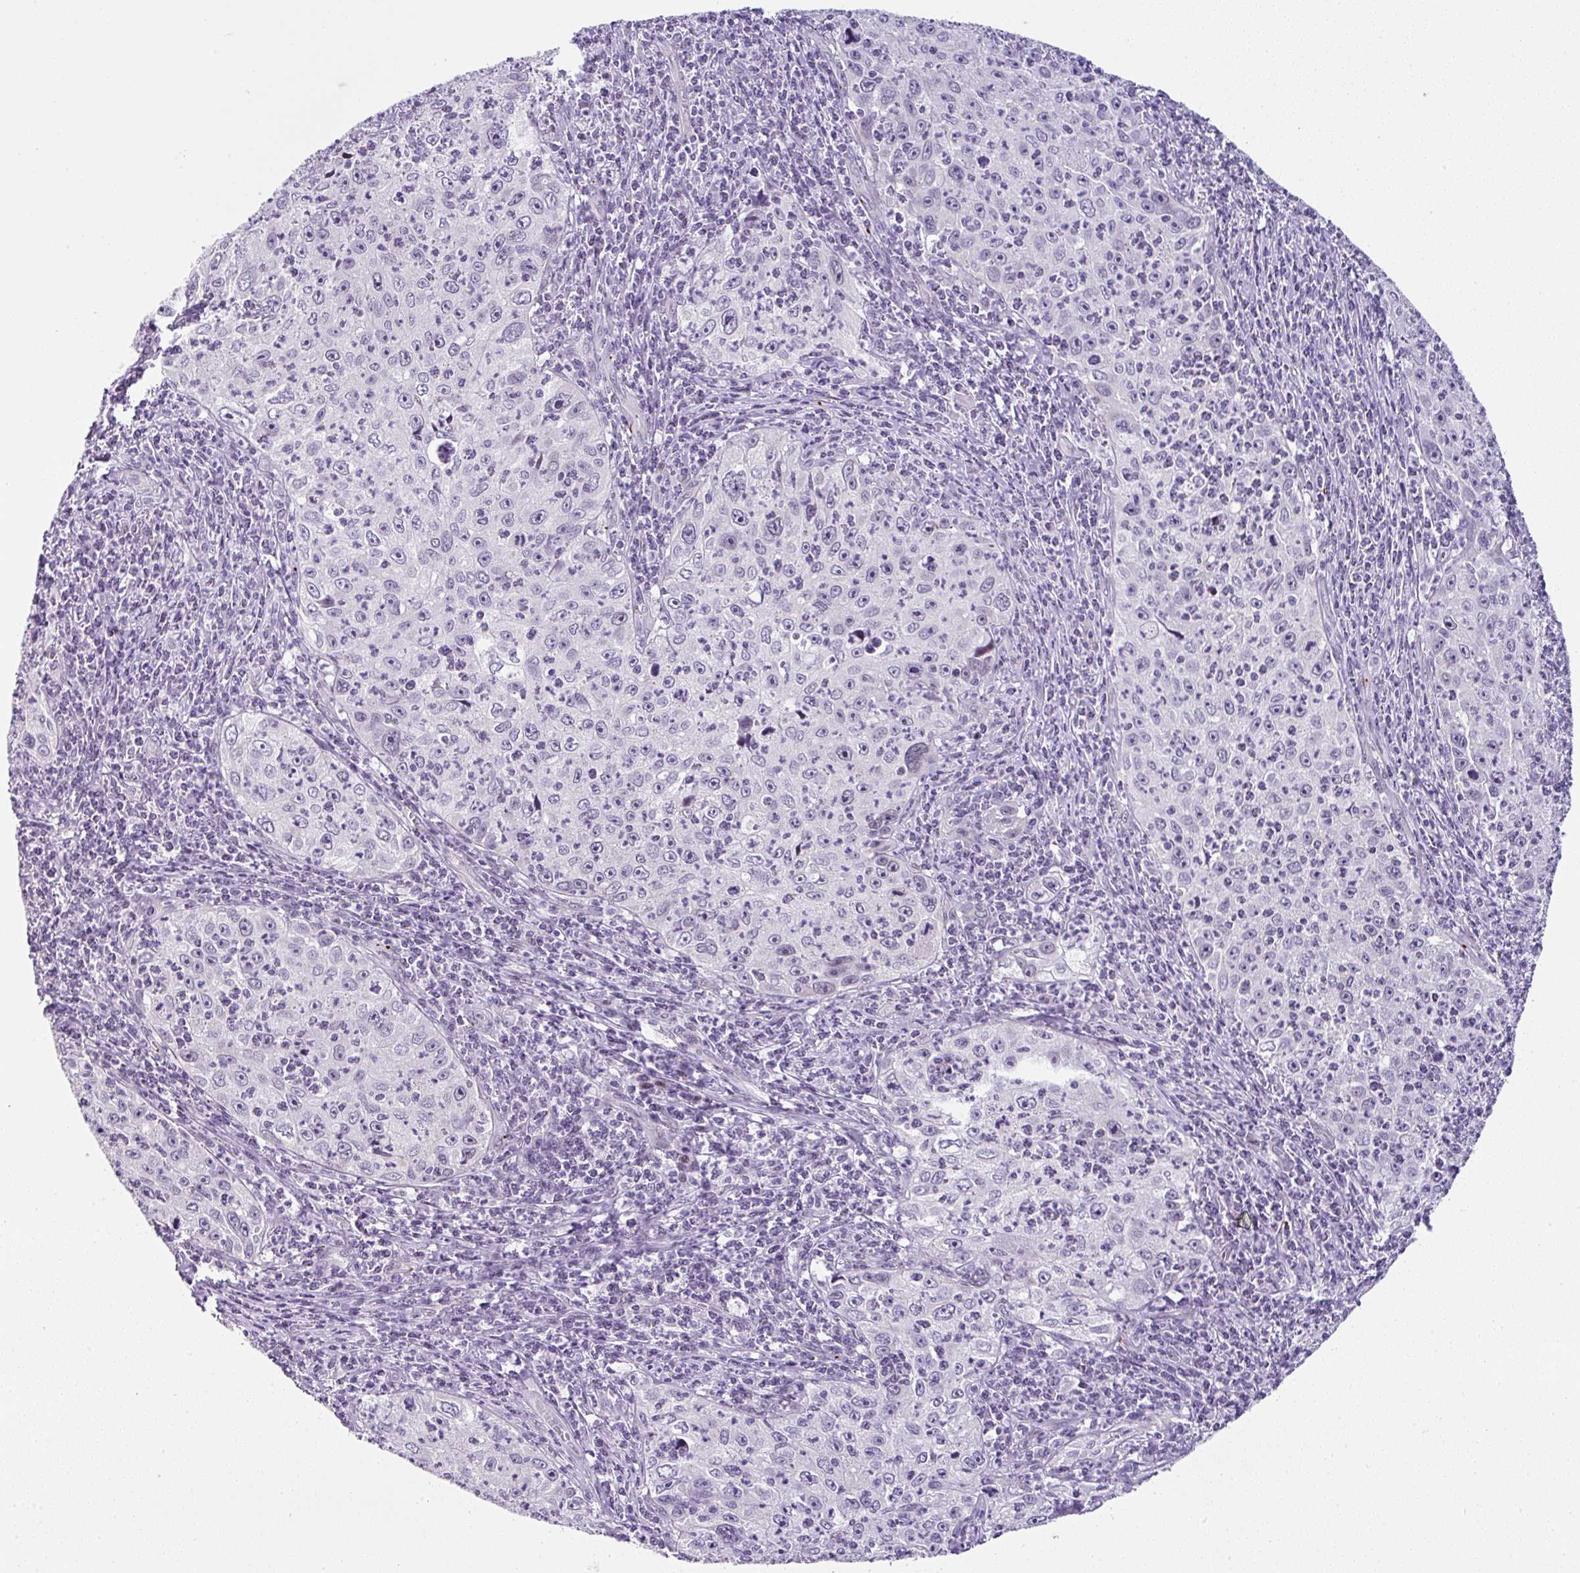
{"staining": {"intensity": "negative", "quantity": "none", "location": "none"}, "tissue": "cervical cancer", "cell_type": "Tumor cells", "image_type": "cancer", "snomed": [{"axis": "morphology", "description": "Squamous cell carcinoma, NOS"}, {"axis": "topography", "description": "Cervix"}], "caption": "IHC histopathology image of cervical squamous cell carcinoma stained for a protein (brown), which displays no staining in tumor cells.", "gene": "CMTM5", "patient": {"sex": "female", "age": 30}}